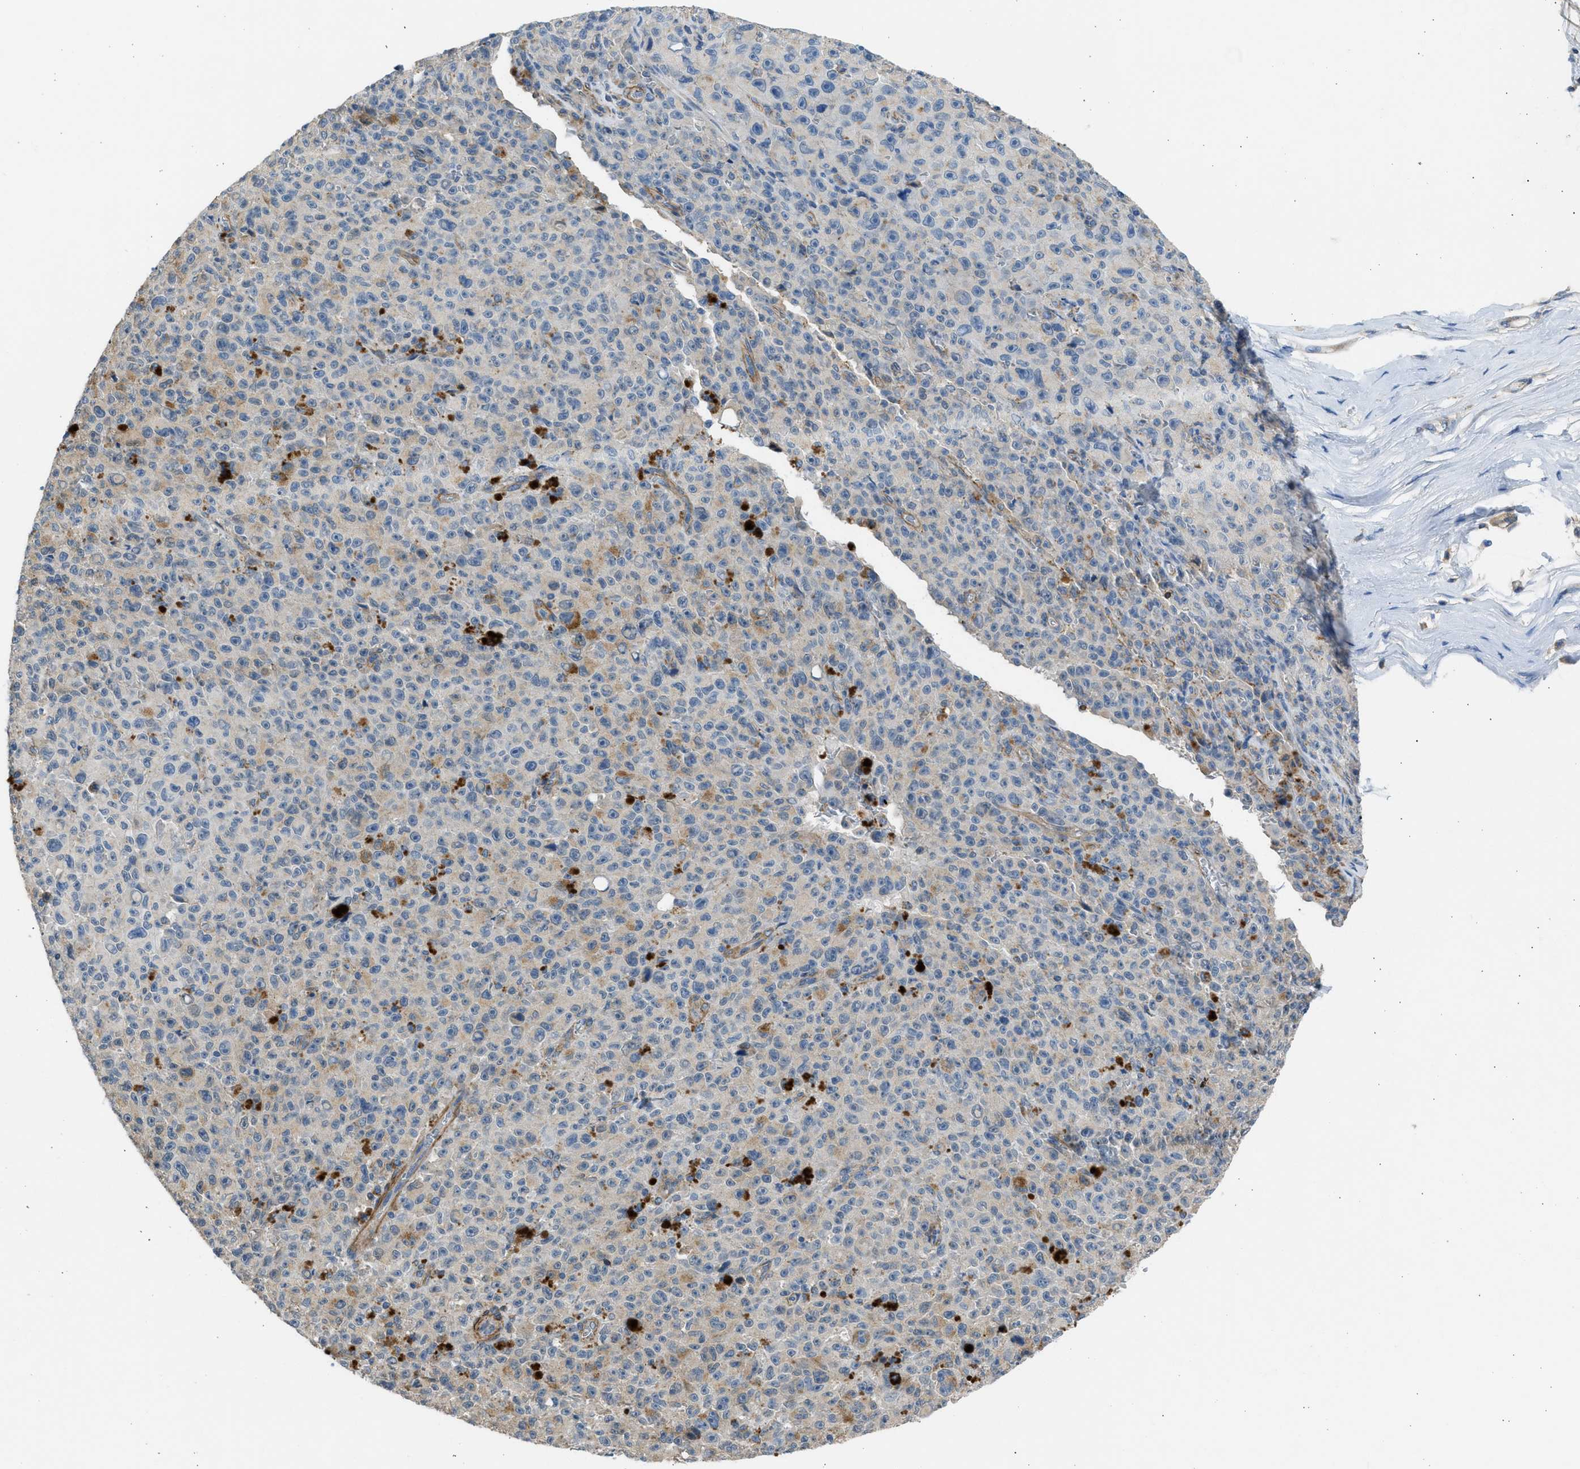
{"staining": {"intensity": "negative", "quantity": "none", "location": "none"}, "tissue": "melanoma", "cell_type": "Tumor cells", "image_type": "cancer", "snomed": [{"axis": "morphology", "description": "Malignant melanoma, NOS"}, {"axis": "topography", "description": "Skin"}], "caption": "There is no significant staining in tumor cells of malignant melanoma.", "gene": "PCNX3", "patient": {"sex": "female", "age": 82}}